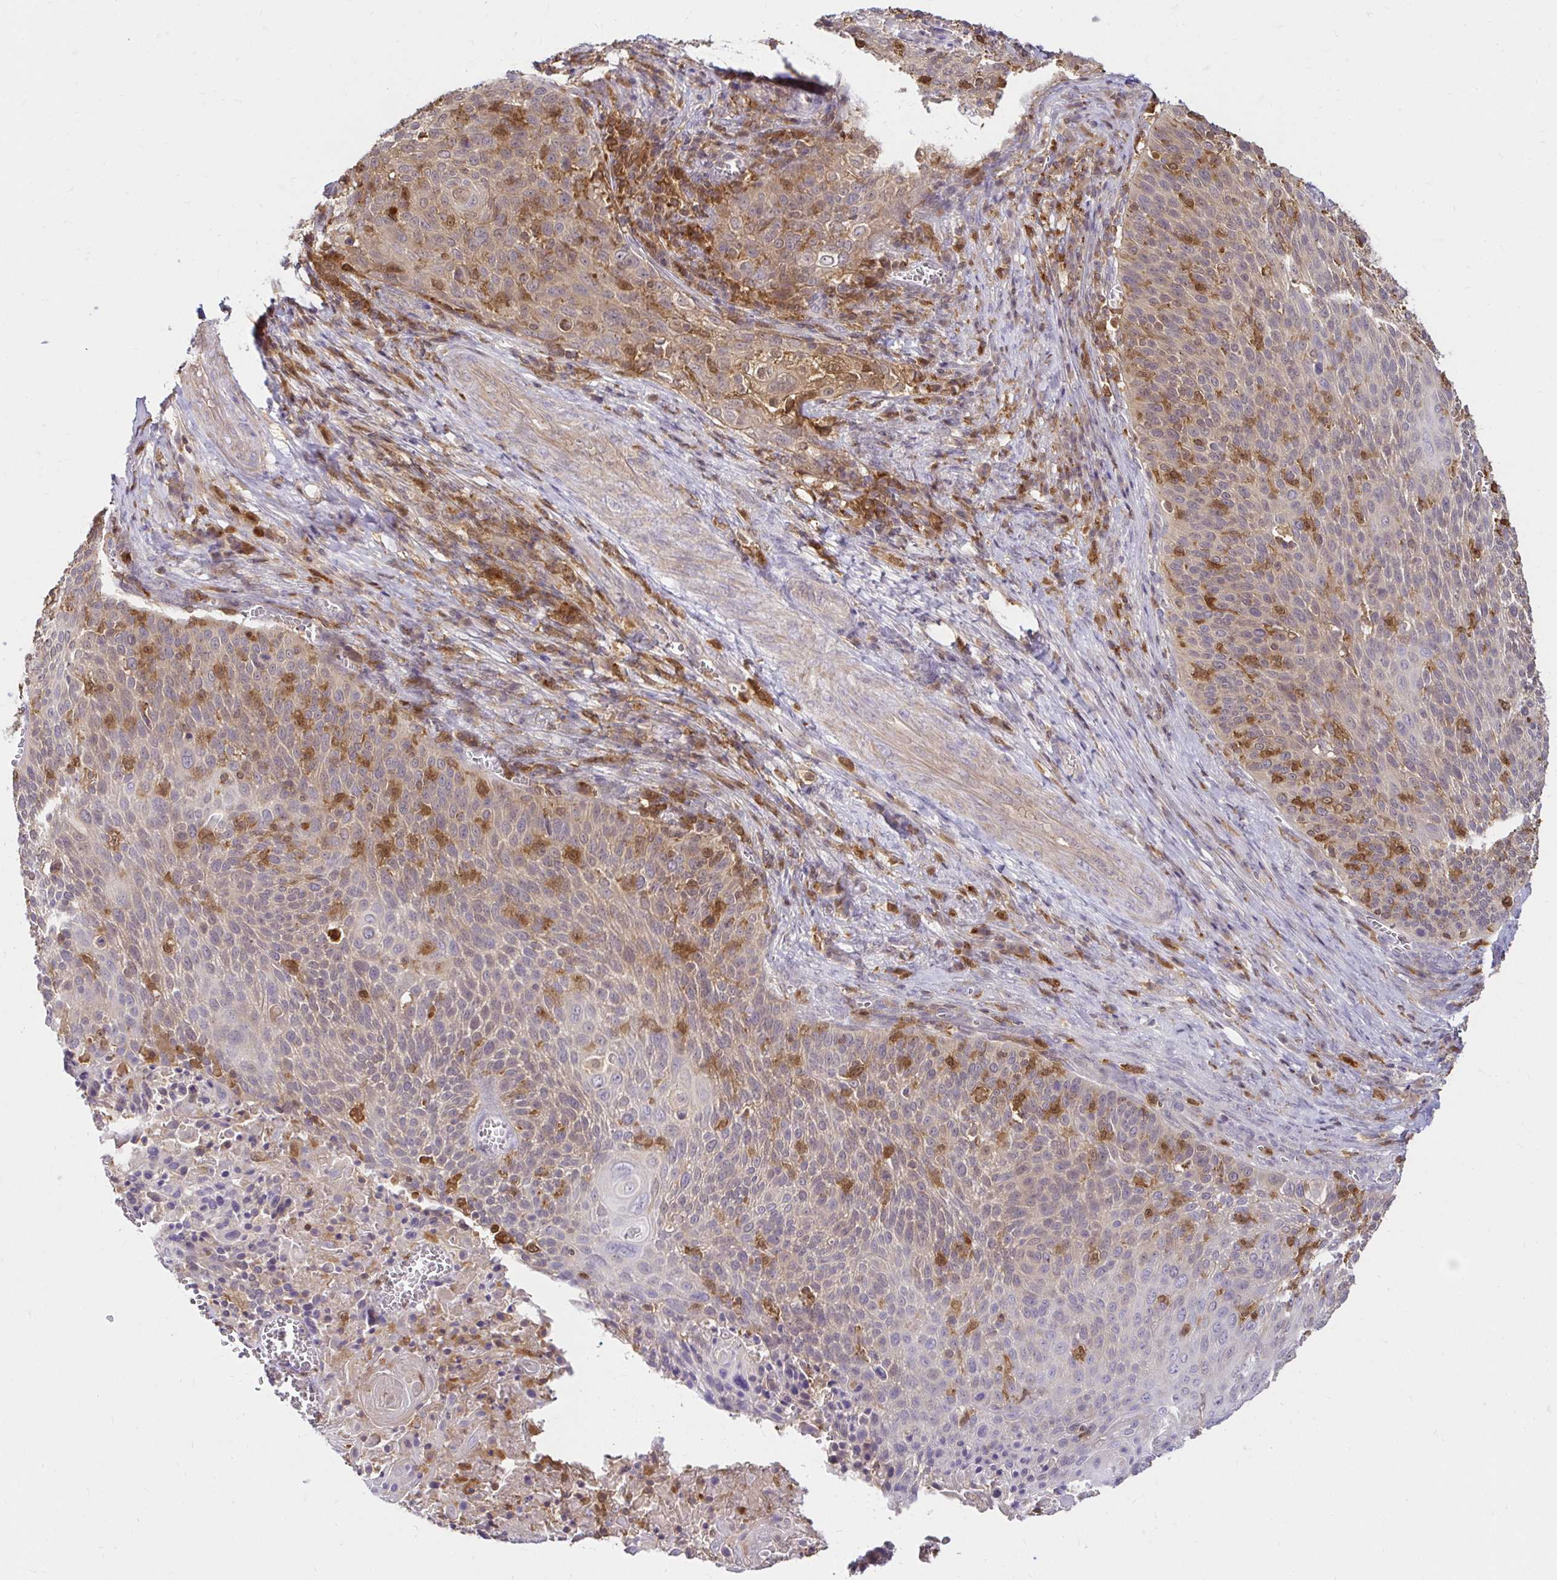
{"staining": {"intensity": "weak", "quantity": "25%-75%", "location": "cytoplasmic/membranous"}, "tissue": "cervical cancer", "cell_type": "Tumor cells", "image_type": "cancer", "snomed": [{"axis": "morphology", "description": "Squamous cell carcinoma, NOS"}, {"axis": "topography", "description": "Cervix"}], "caption": "Squamous cell carcinoma (cervical) stained with a protein marker reveals weak staining in tumor cells.", "gene": "PYCARD", "patient": {"sex": "female", "age": 31}}